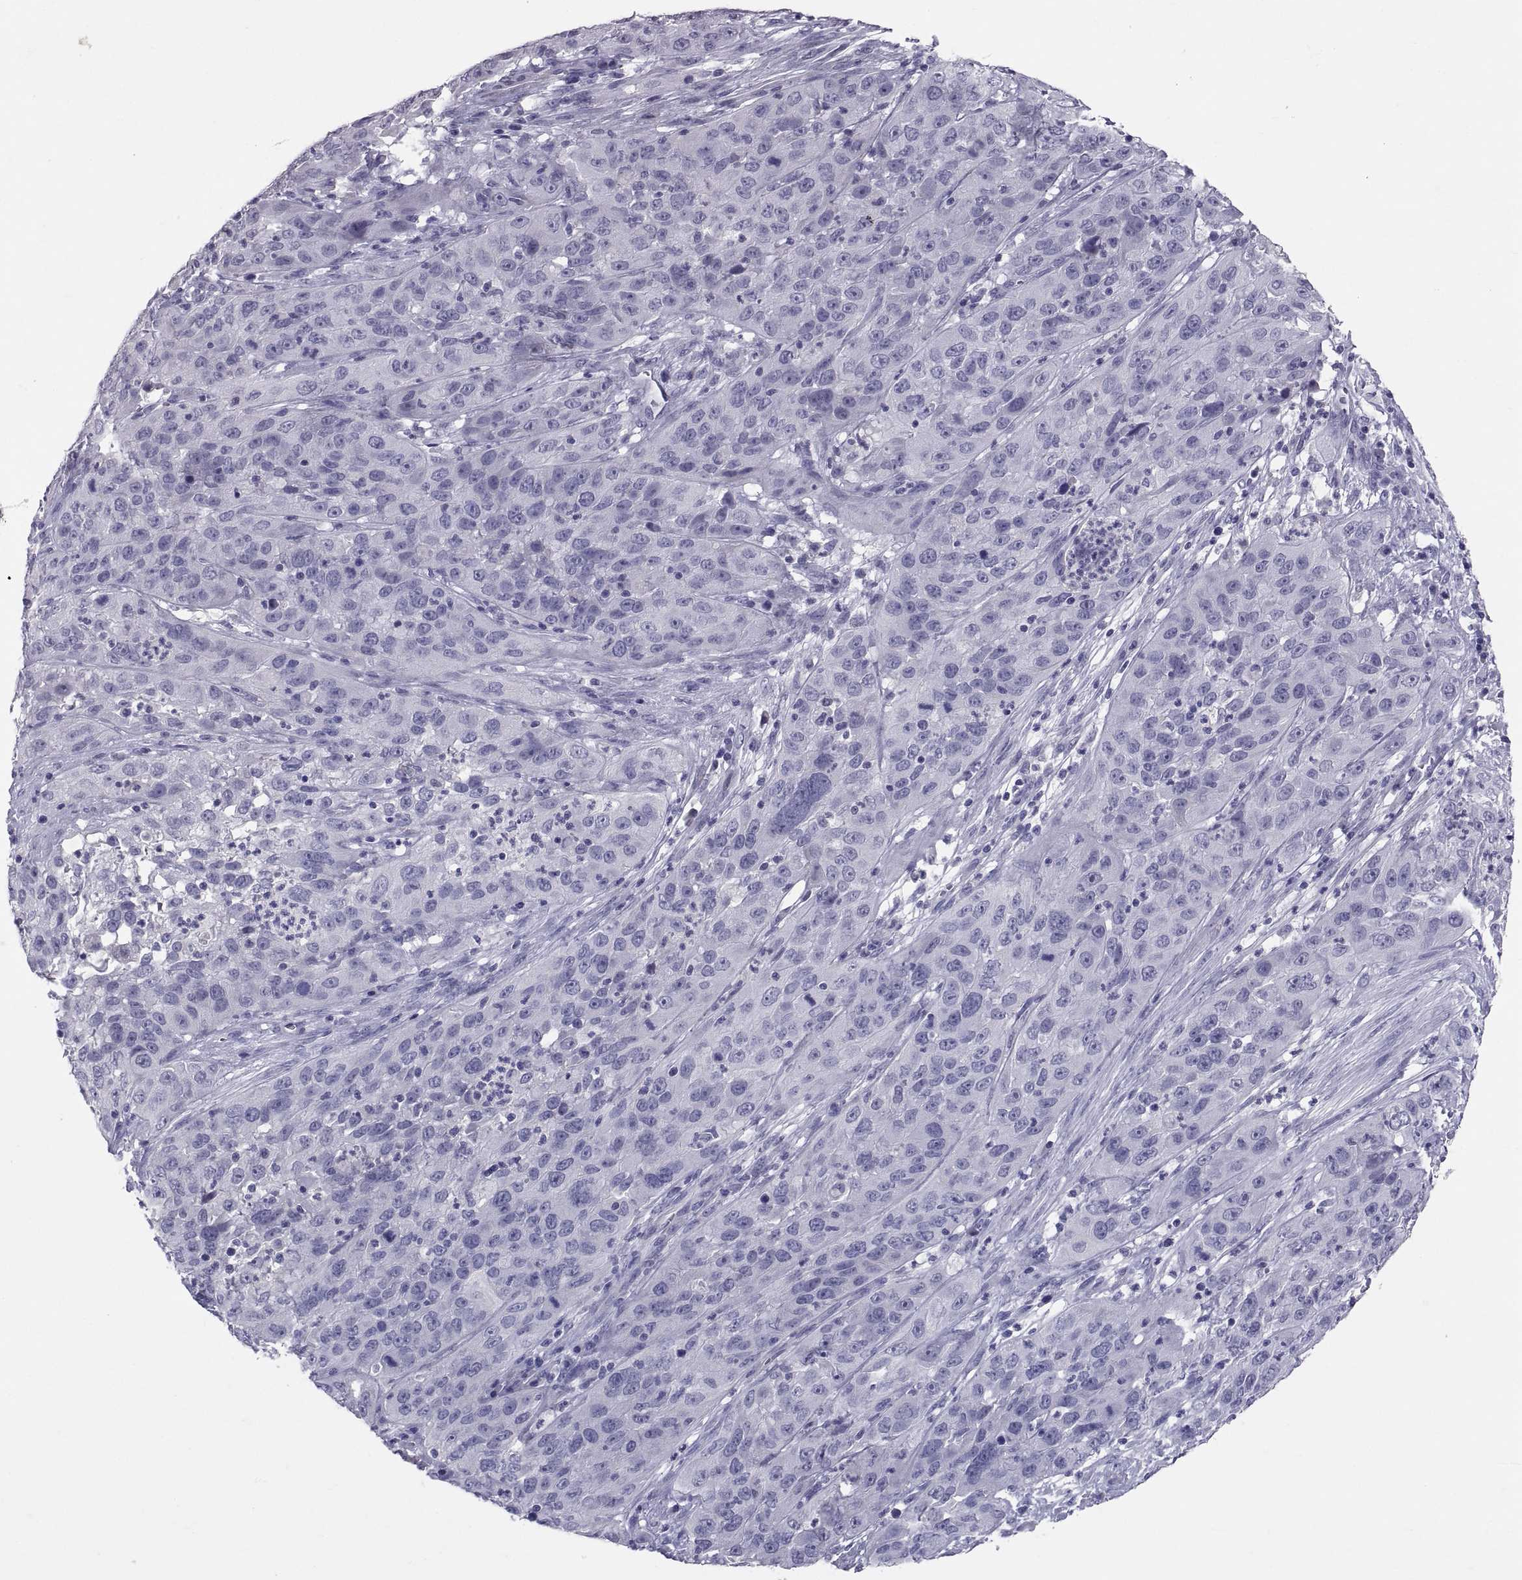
{"staining": {"intensity": "negative", "quantity": "none", "location": "none"}, "tissue": "cervical cancer", "cell_type": "Tumor cells", "image_type": "cancer", "snomed": [{"axis": "morphology", "description": "Squamous cell carcinoma, NOS"}, {"axis": "topography", "description": "Cervix"}], "caption": "A histopathology image of cervical squamous cell carcinoma stained for a protein displays no brown staining in tumor cells. (DAB (3,3'-diaminobenzidine) IHC visualized using brightfield microscopy, high magnification).", "gene": "PTN", "patient": {"sex": "female", "age": 32}}